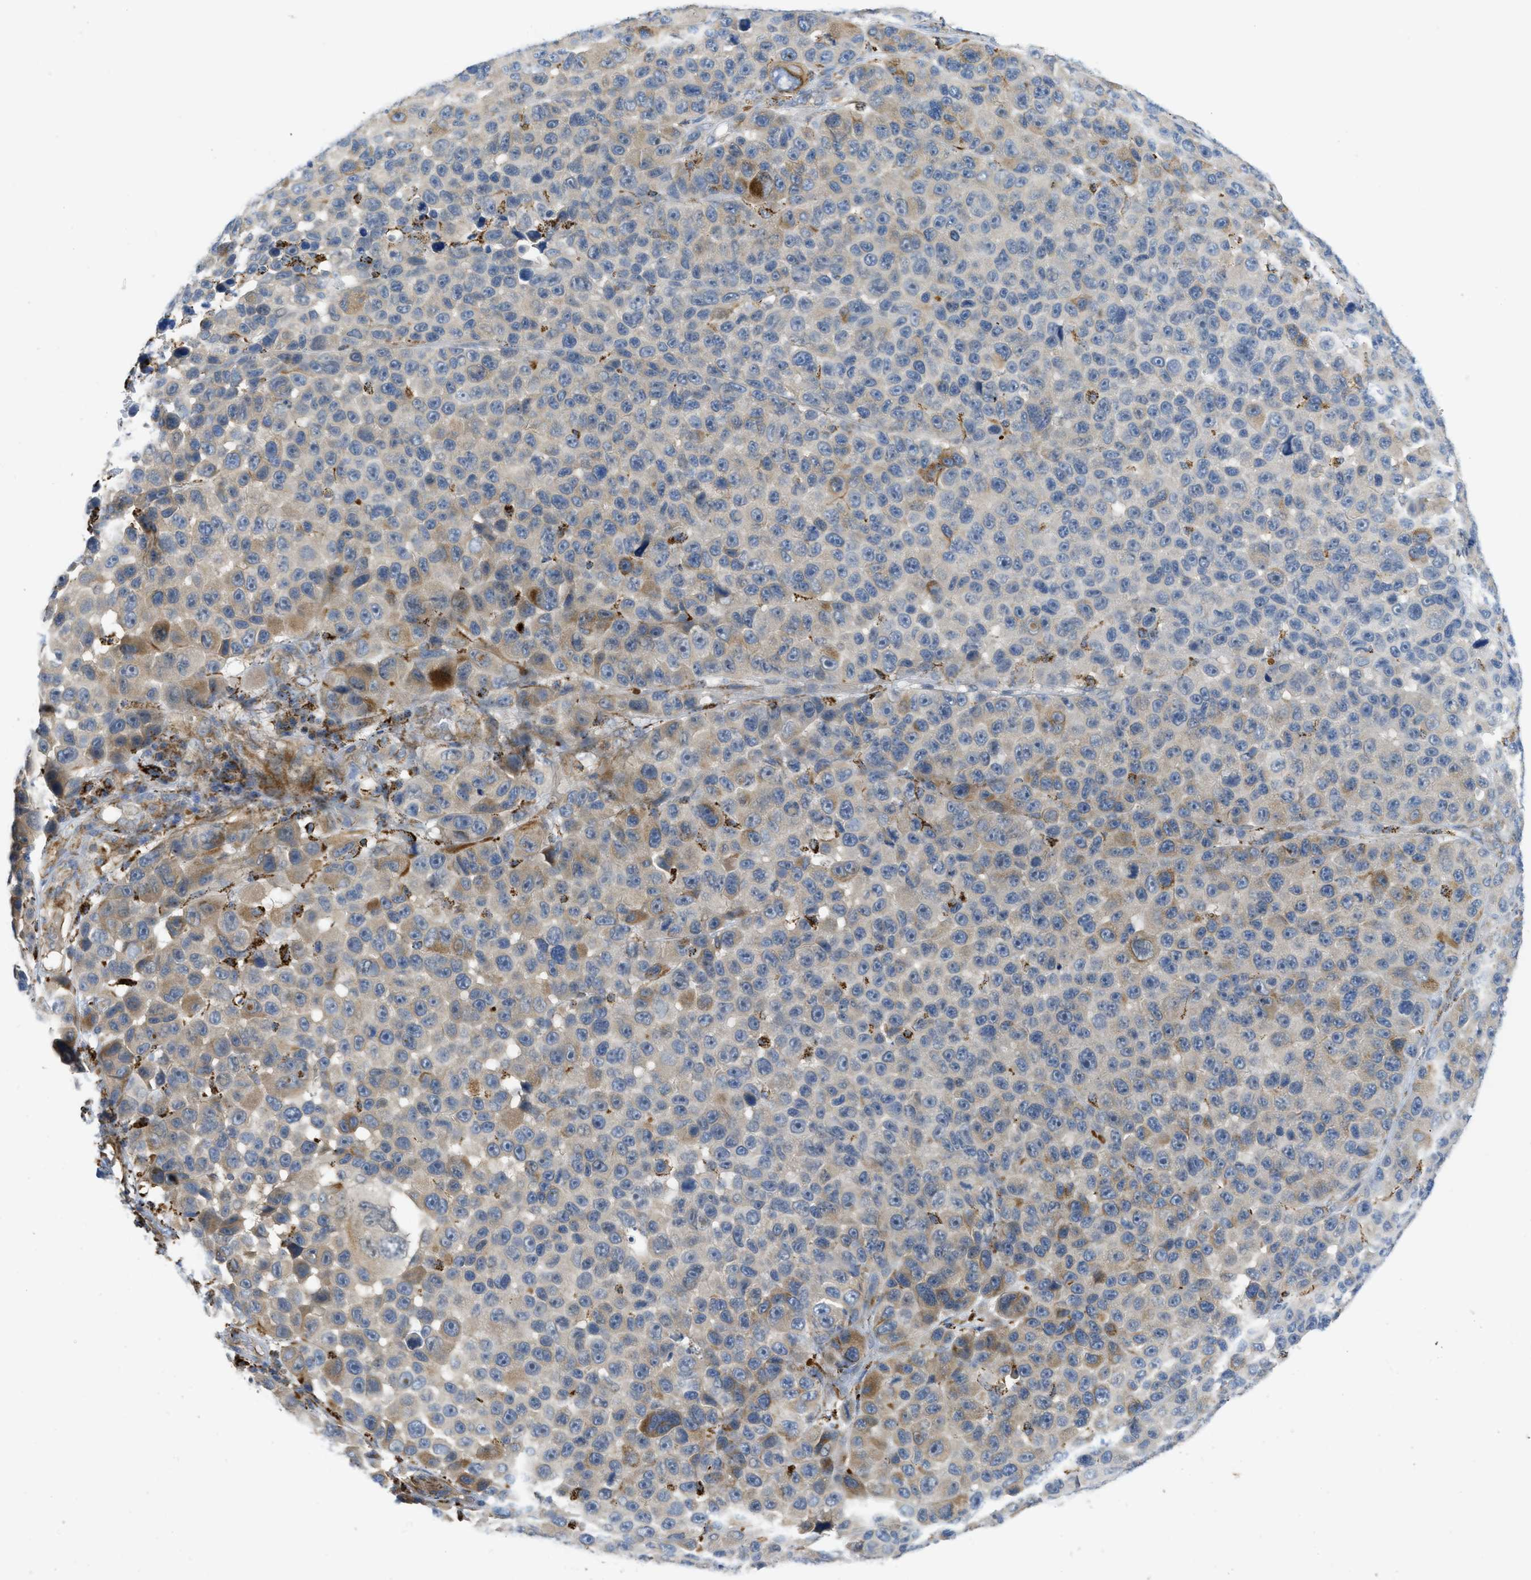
{"staining": {"intensity": "moderate", "quantity": "<25%", "location": "cytoplasmic/membranous"}, "tissue": "melanoma", "cell_type": "Tumor cells", "image_type": "cancer", "snomed": [{"axis": "morphology", "description": "Malignant melanoma, NOS"}, {"axis": "topography", "description": "Skin"}], "caption": "Brown immunohistochemical staining in melanoma demonstrates moderate cytoplasmic/membranous expression in approximately <25% of tumor cells.", "gene": "SQOR", "patient": {"sex": "male", "age": 53}}